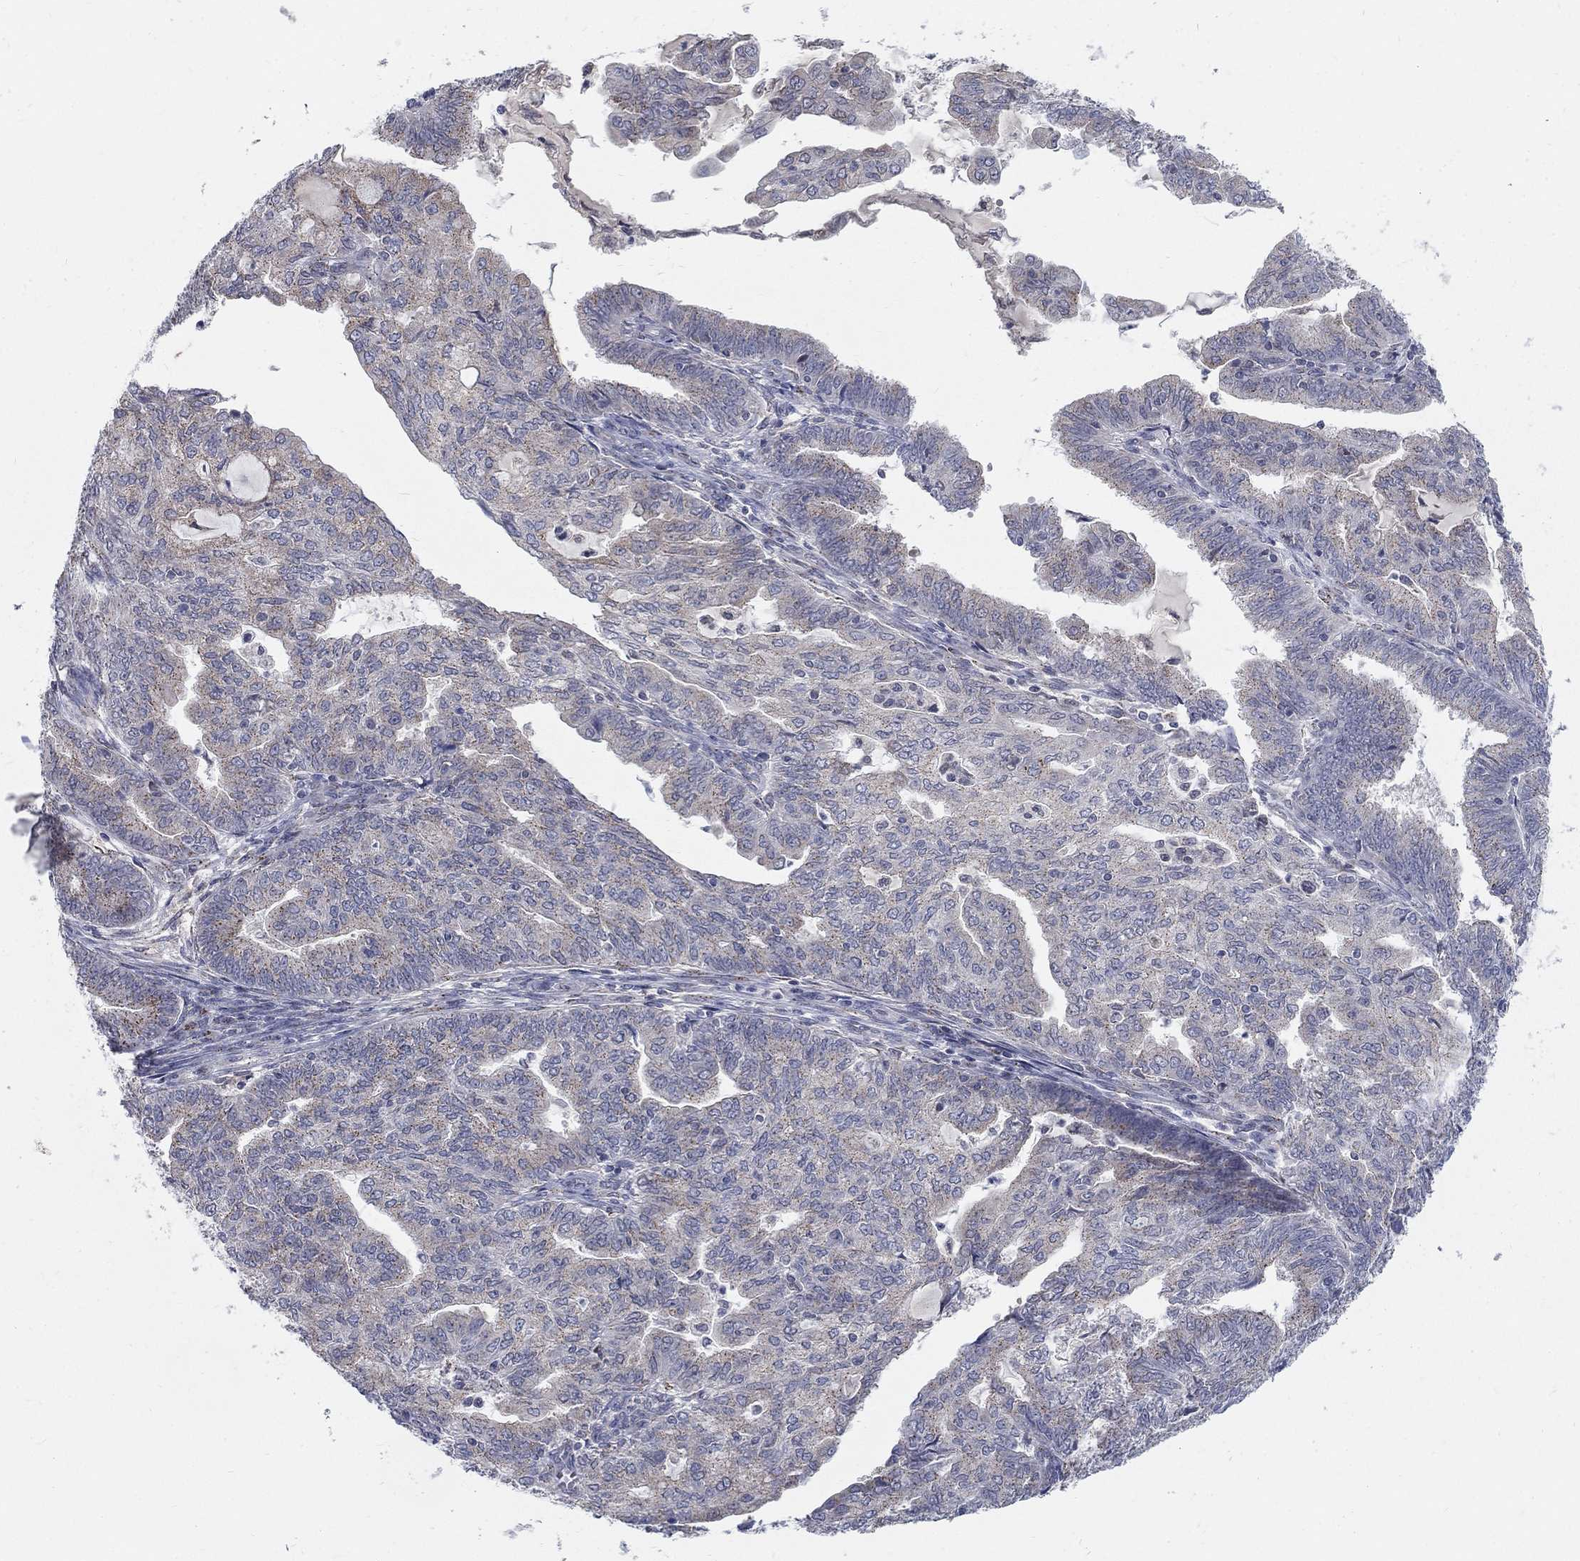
{"staining": {"intensity": "negative", "quantity": "none", "location": "none"}, "tissue": "endometrial cancer", "cell_type": "Tumor cells", "image_type": "cancer", "snomed": [{"axis": "morphology", "description": "Adenocarcinoma, NOS"}, {"axis": "topography", "description": "Endometrium"}], "caption": "Micrograph shows no significant protein expression in tumor cells of endometrial cancer (adenocarcinoma).", "gene": "PANK3", "patient": {"sex": "female", "age": 82}}